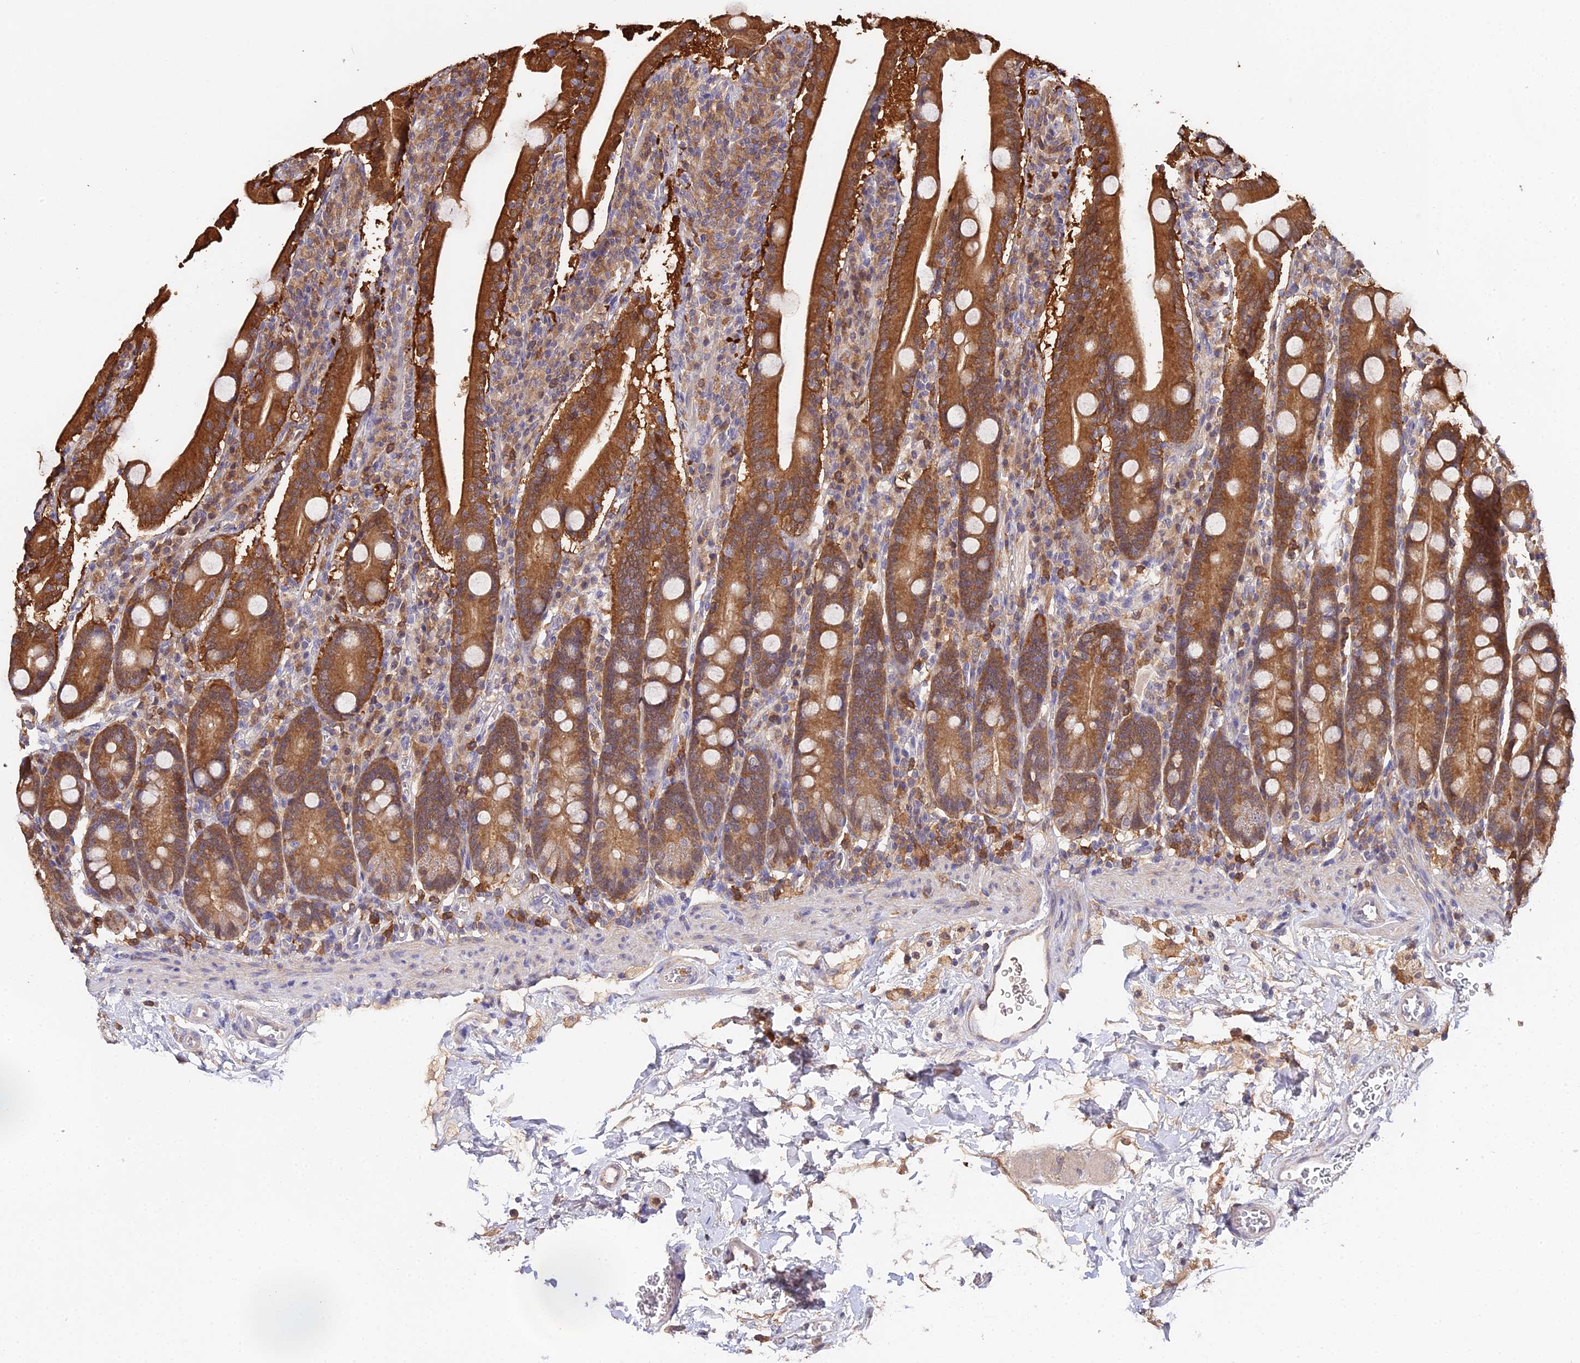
{"staining": {"intensity": "strong", "quantity": ">75%", "location": "cytoplasmic/membranous"}, "tissue": "duodenum", "cell_type": "Glandular cells", "image_type": "normal", "snomed": [{"axis": "morphology", "description": "Normal tissue, NOS"}, {"axis": "topography", "description": "Duodenum"}], "caption": "An immunohistochemistry (IHC) histopathology image of normal tissue is shown. Protein staining in brown highlights strong cytoplasmic/membranous positivity in duodenum within glandular cells. (Brightfield microscopy of DAB IHC at high magnification).", "gene": "FBP1", "patient": {"sex": "male", "age": 35}}